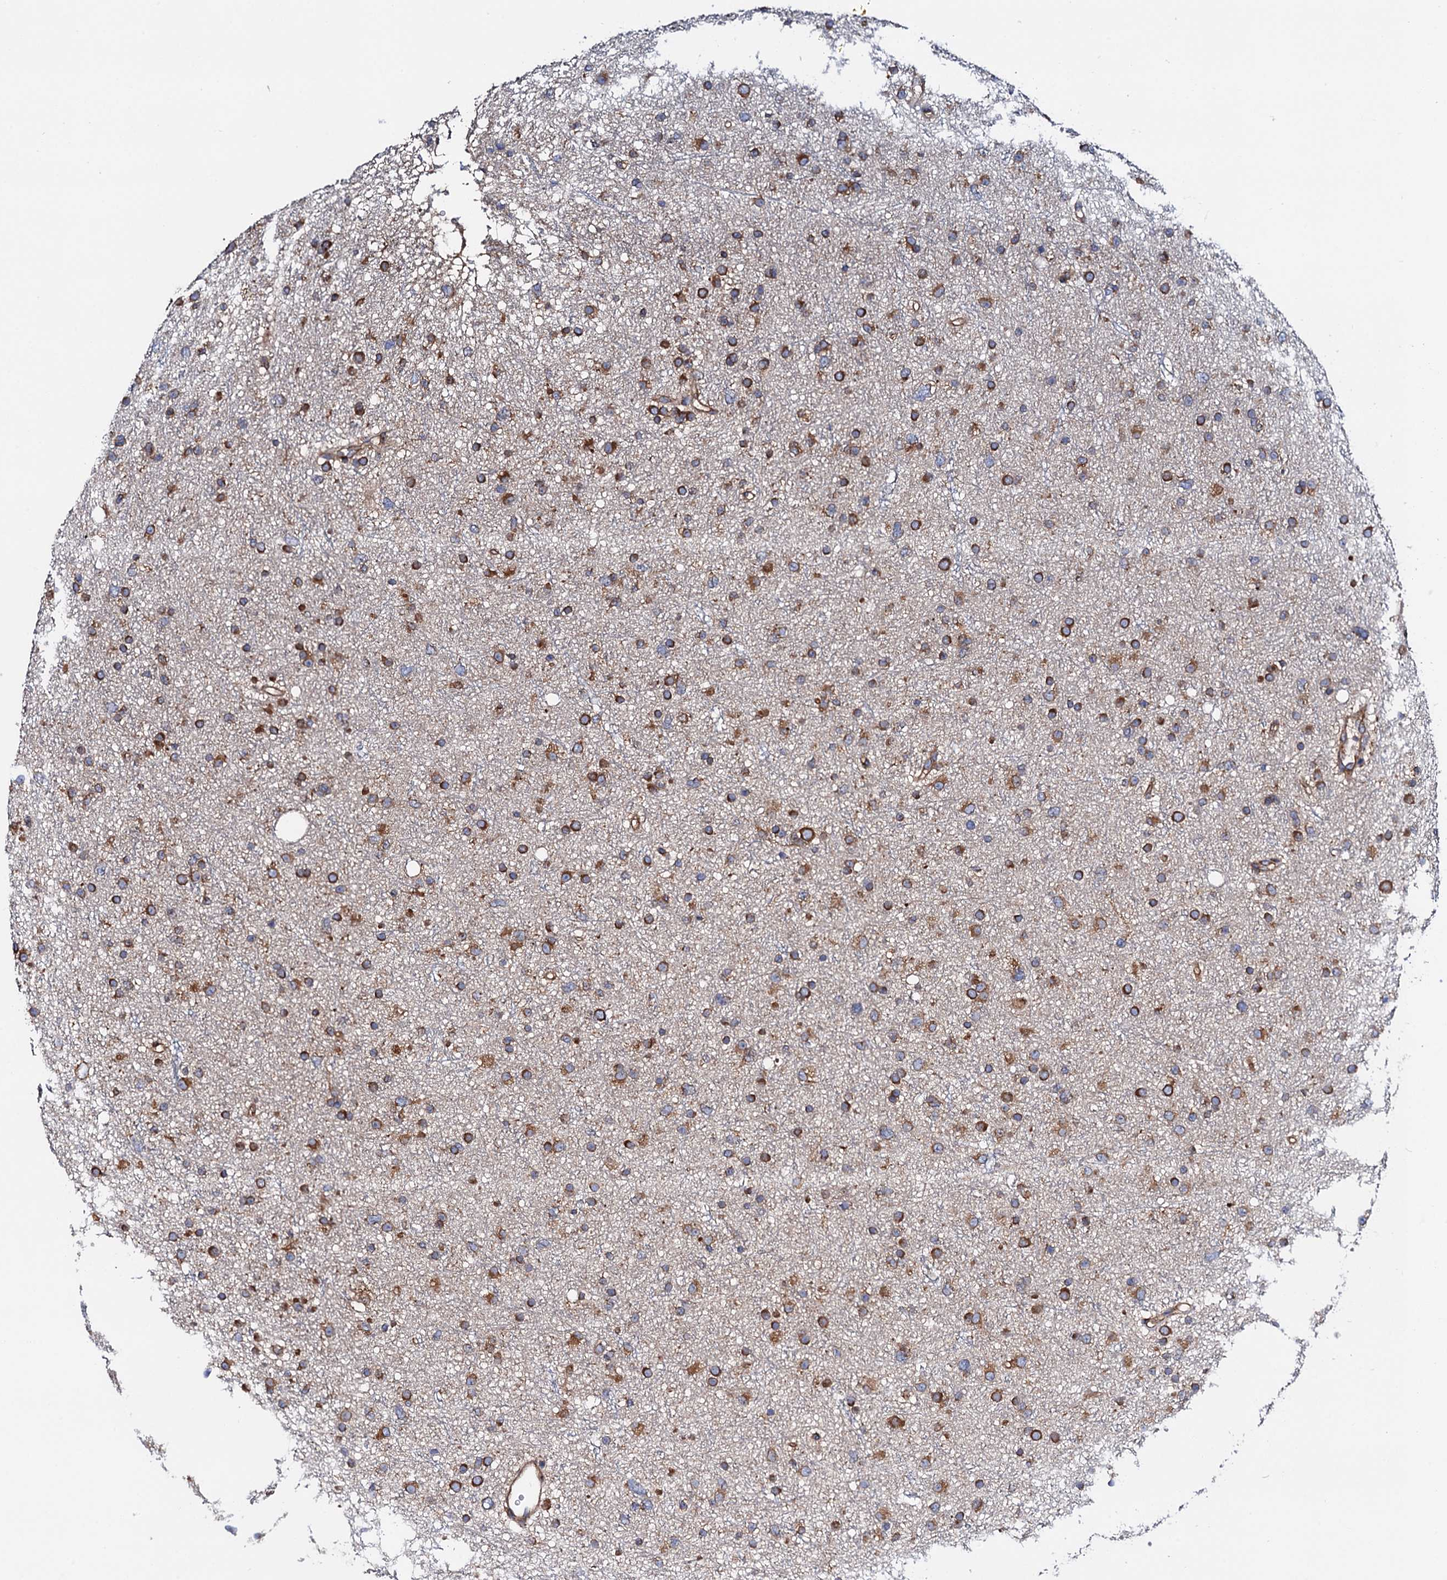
{"staining": {"intensity": "moderate", "quantity": ">75%", "location": "cytoplasmic/membranous"}, "tissue": "glioma", "cell_type": "Tumor cells", "image_type": "cancer", "snomed": [{"axis": "morphology", "description": "Glioma, malignant, Low grade"}, {"axis": "topography", "description": "Cerebral cortex"}], "caption": "A high-resolution image shows immunohistochemistry staining of malignant low-grade glioma, which demonstrates moderate cytoplasmic/membranous staining in about >75% of tumor cells. Immunohistochemistry stains the protein in brown and the nuclei are stained blue.", "gene": "MRPL48", "patient": {"sex": "female", "age": 39}}